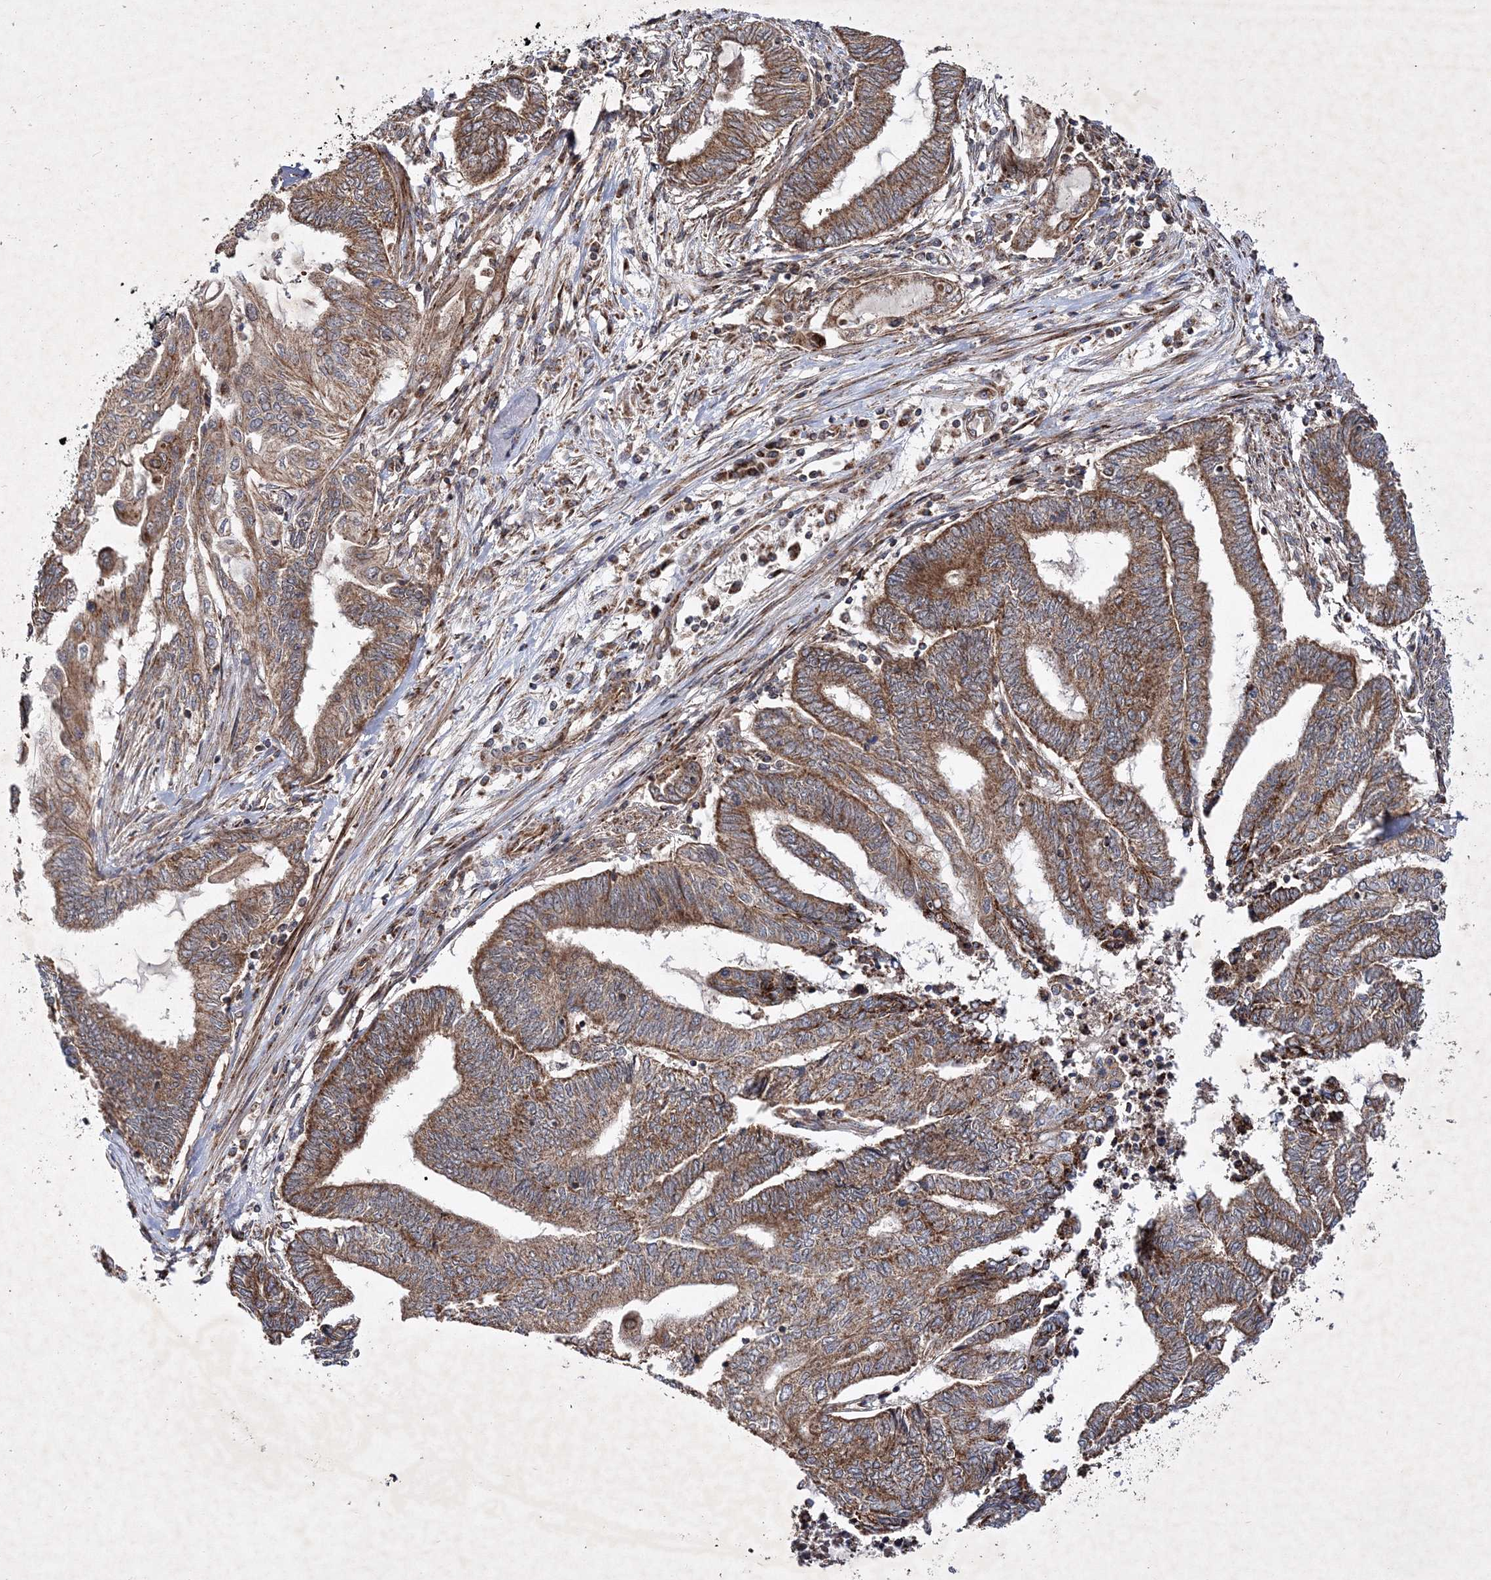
{"staining": {"intensity": "moderate", "quantity": ">75%", "location": "cytoplasmic/membranous"}, "tissue": "endometrial cancer", "cell_type": "Tumor cells", "image_type": "cancer", "snomed": [{"axis": "morphology", "description": "Adenocarcinoma, NOS"}, {"axis": "topography", "description": "Uterus"}, {"axis": "topography", "description": "Endometrium"}], "caption": "Immunohistochemistry (IHC) of human endometrial adenocarcinoma demonstrates medium levels of moderate cytoplasmic/membranous expression in about >75% of tumor cells.", "gene": "SCRN3", "patient": {"sex": "female", "age": 70}}